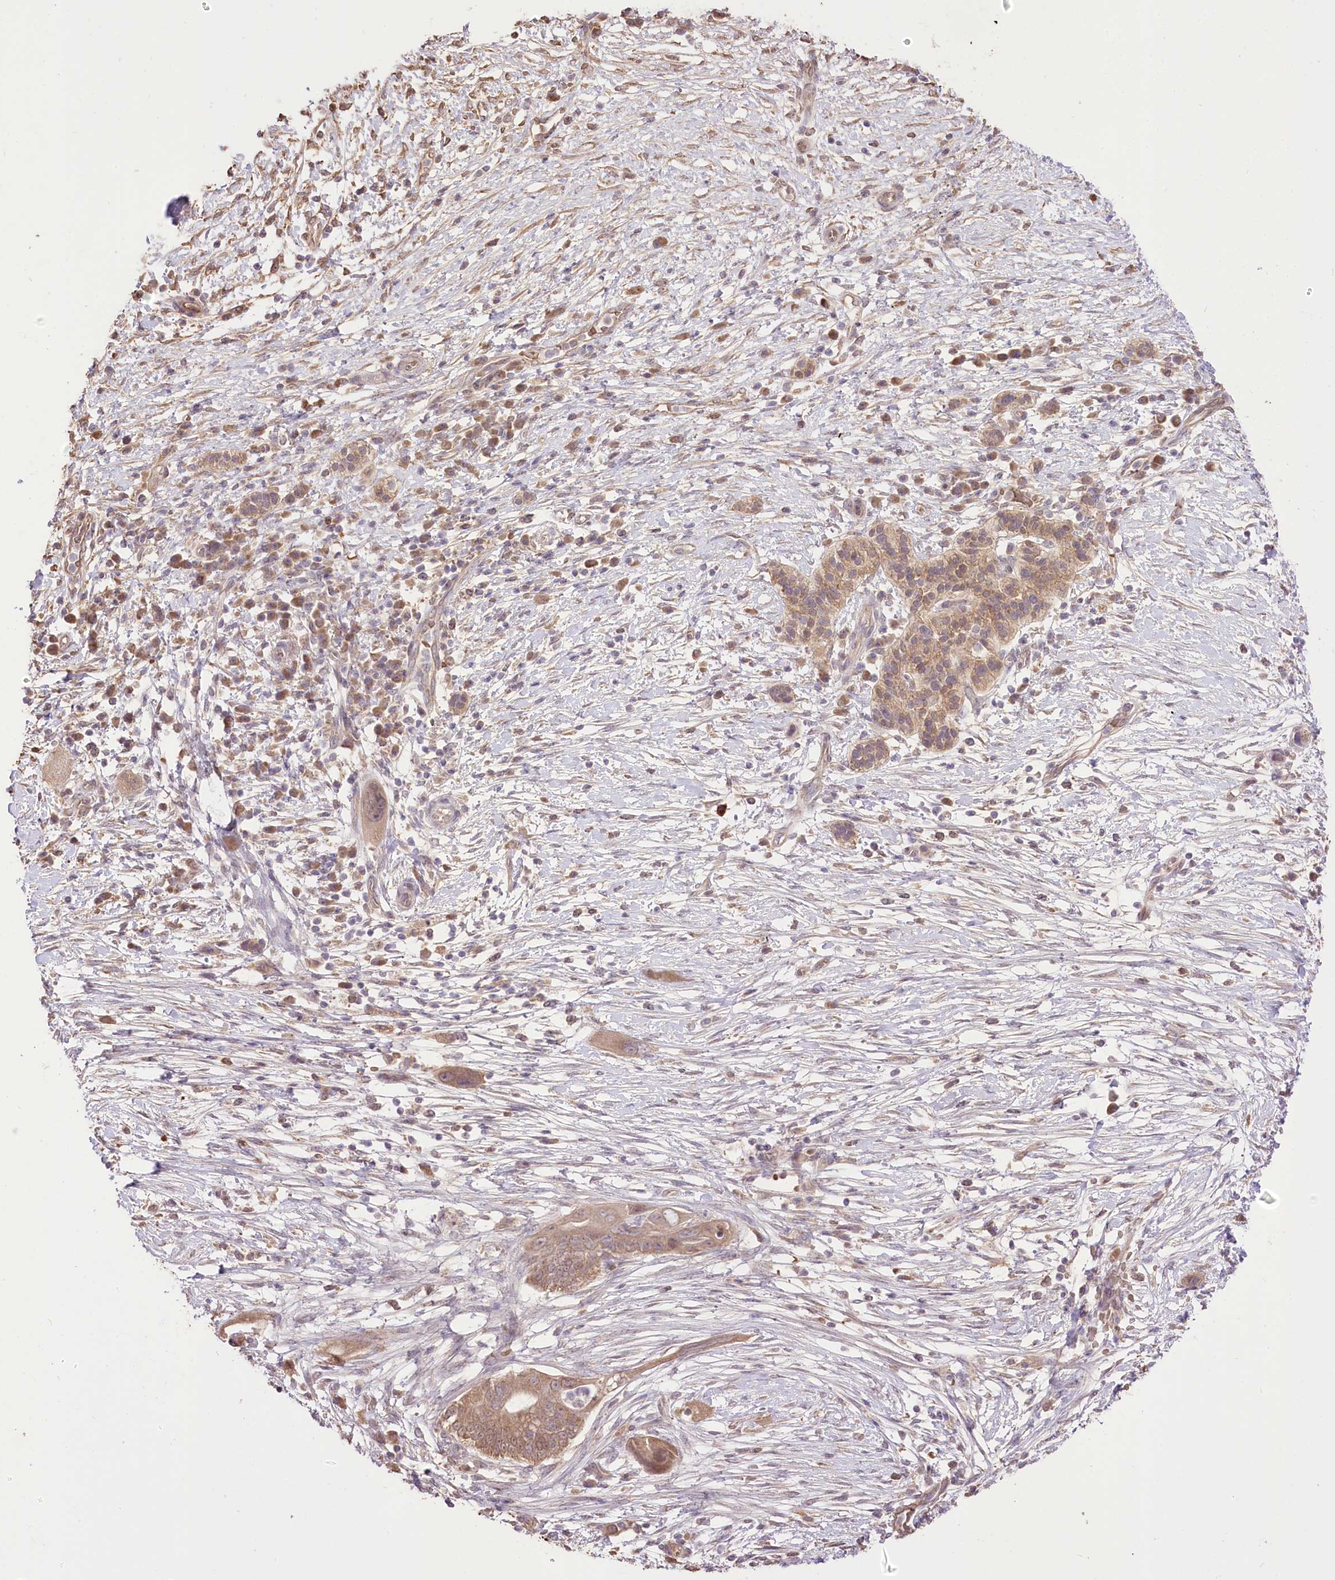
{"staining": {"intensity": "moderate", "quantity": ">75%", "location": "cytoplasmic/membranous"}, "tissue": "pancreatic cancer", "cell_type": "Tumor cells", "image_type": "cancer", "snomed": [{"axis": "morphology", "description": "Adenocarcinoma, NOS"}, {"axis": "topography", "description": "Pancreas"}], "caption": "Immunohistochemical staining of human pancreatic cancer (adenocarcinoma) reveals medium levels of moderate cytoplasmic/membranous staining in about >75% of tumor cells. The staining is performed using DAB brown chromogen to label protein expression. The nuclei are counter-stained blue using hematoxylin.", "gene": "R3HDM2", "patient": {"sex": "male", "age": 68}}